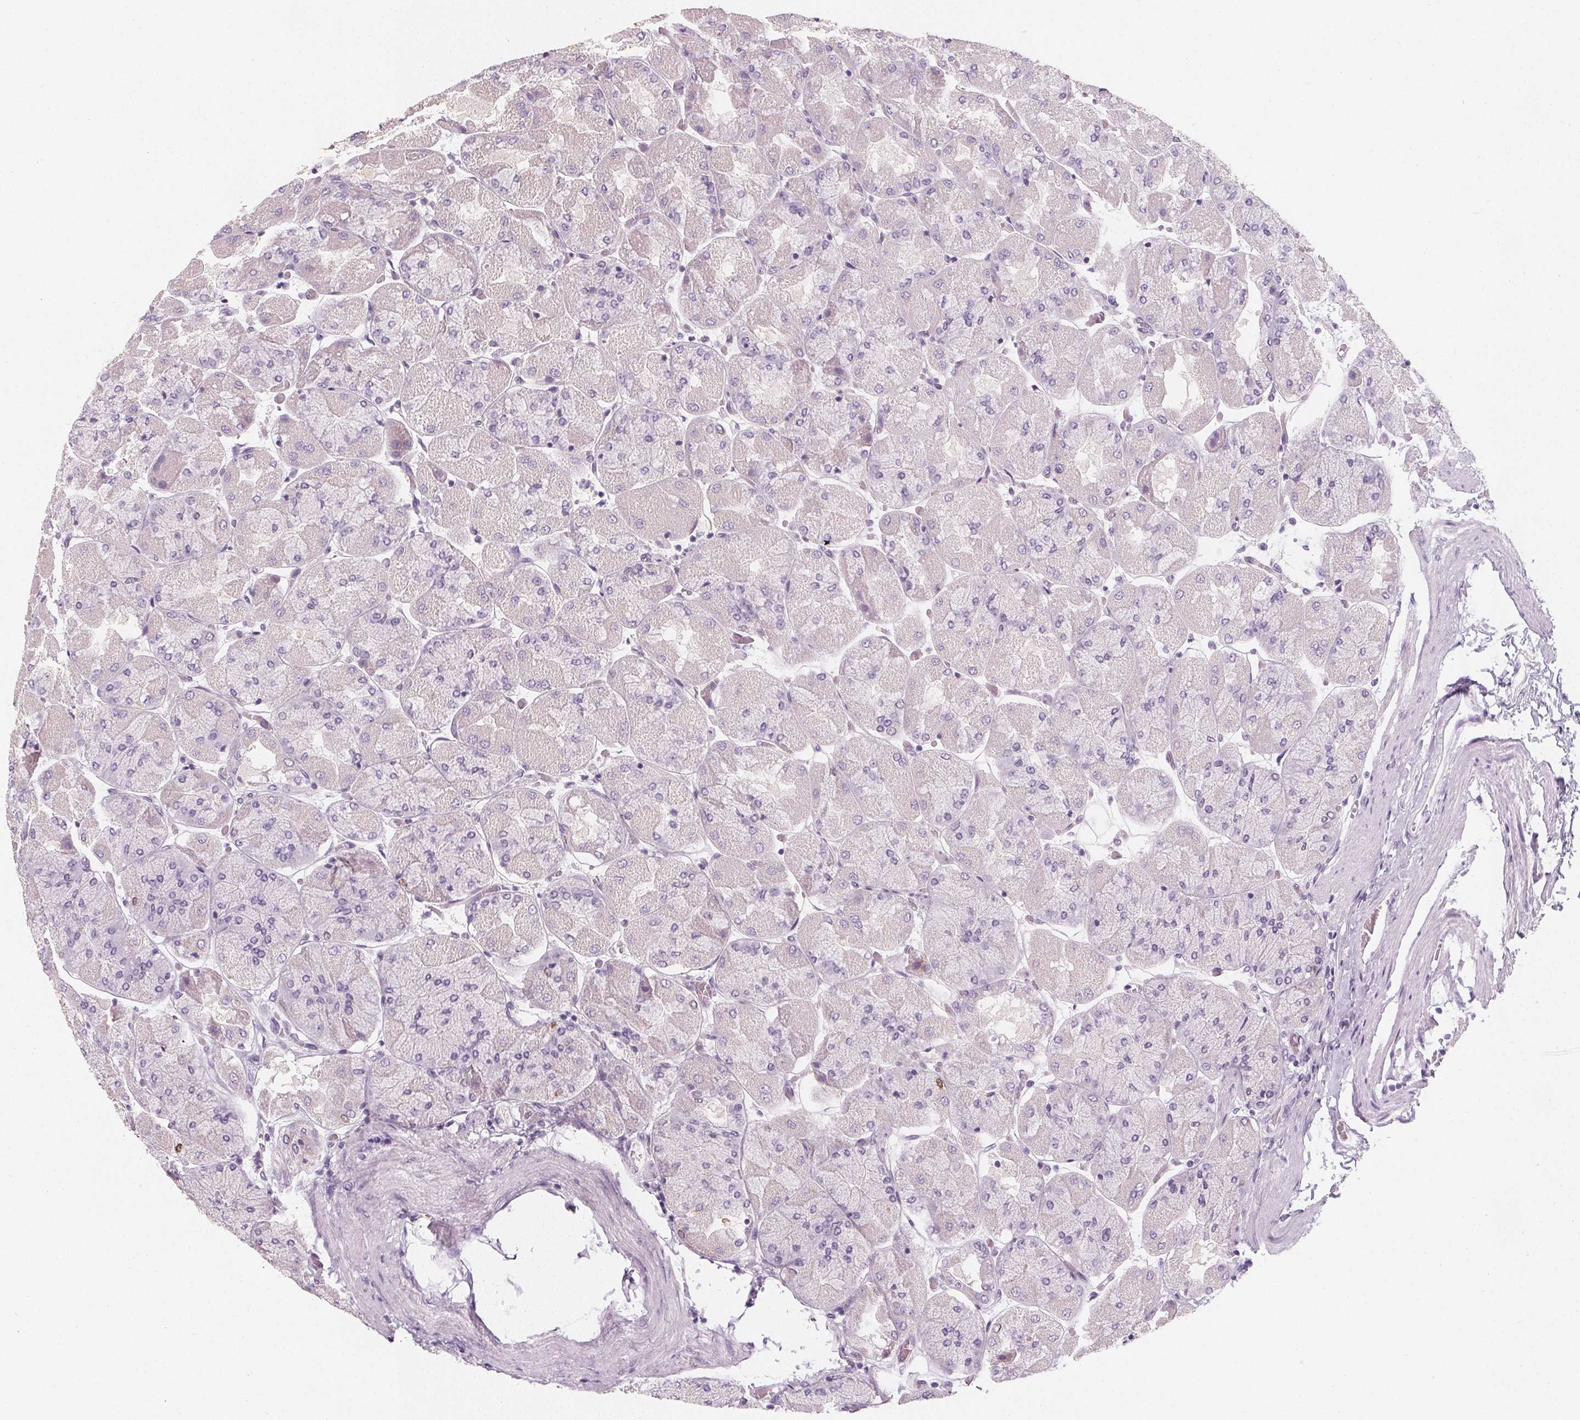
{"staining": {"intensity": "negative", "quantity": "none", "location": "none"}, "tissue": "stomach", "cell_type": "Glandular cells", "image_type": "normal", "snomed": [{"axis": "morphology", "description": "Normal tissue, NOS"}, {"axis": "topography", "description": "Stomach"}], "caption": "This is an immunohistochemistry (IHC) histopathology image of normal stomach. There is no expression in glandular cells.", "gene": "DBX2", "patient": {"sex": "female", "age": 61}}